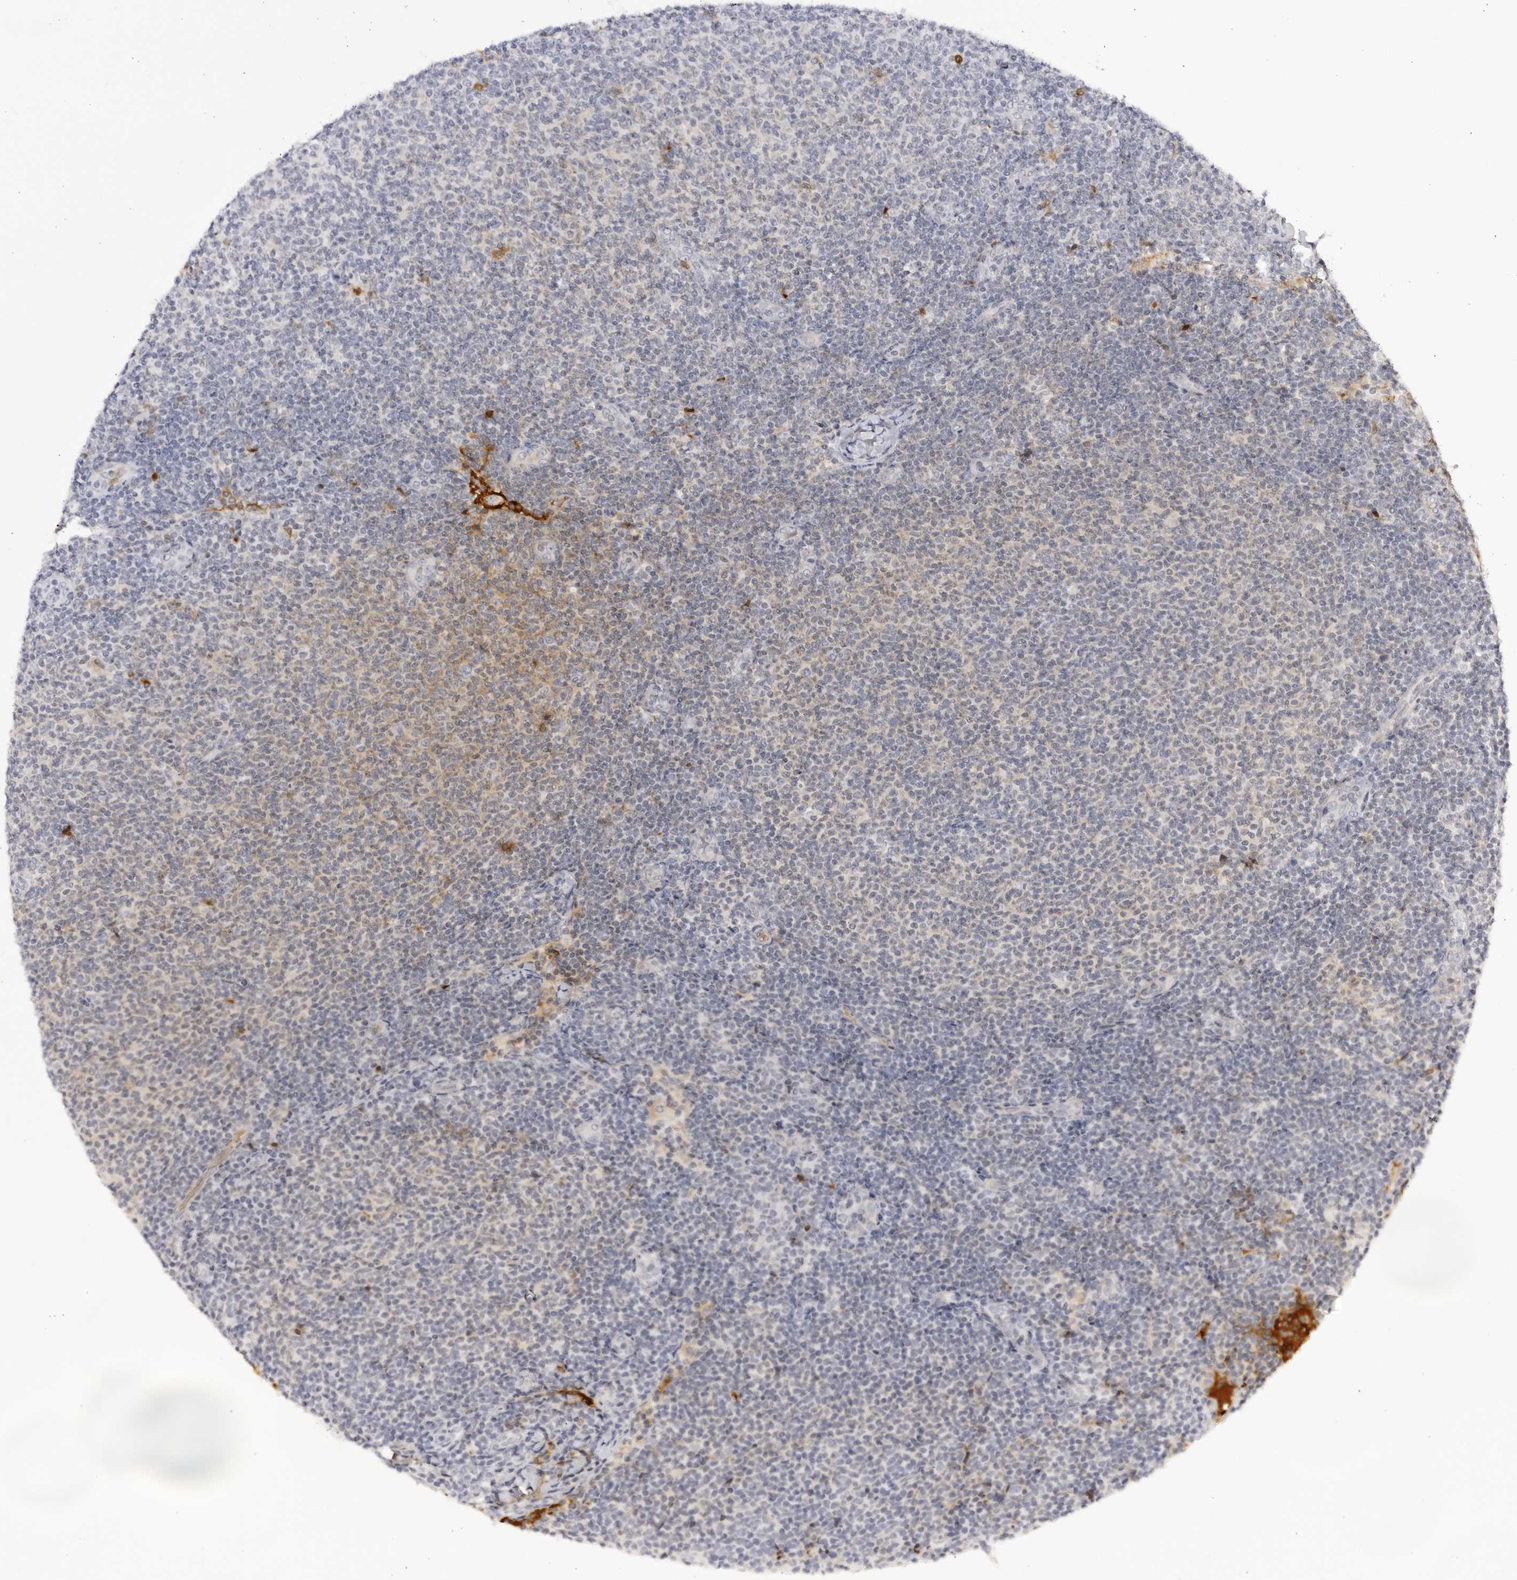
{"staining": {"intensity": "negative", "quantity": "none", "location": "none"}, "tissue": "lymphoma", "cell_type": "Tumor cells", "image_type": "cancer", "snomed": [{"axis": "morphology", "description": "Malignant lymphoma, non-Hodgkin's type, Low grade"}, {"axis": "topography", "description": "Lymph node"}], "caption": "Protein analysis of low-grade malignant lymphoma, non-Hodgkin's type displays no significant positivity in tumor cells.", "gene": "CNBD1", "patient": {"sex": "male", "age": 66}}